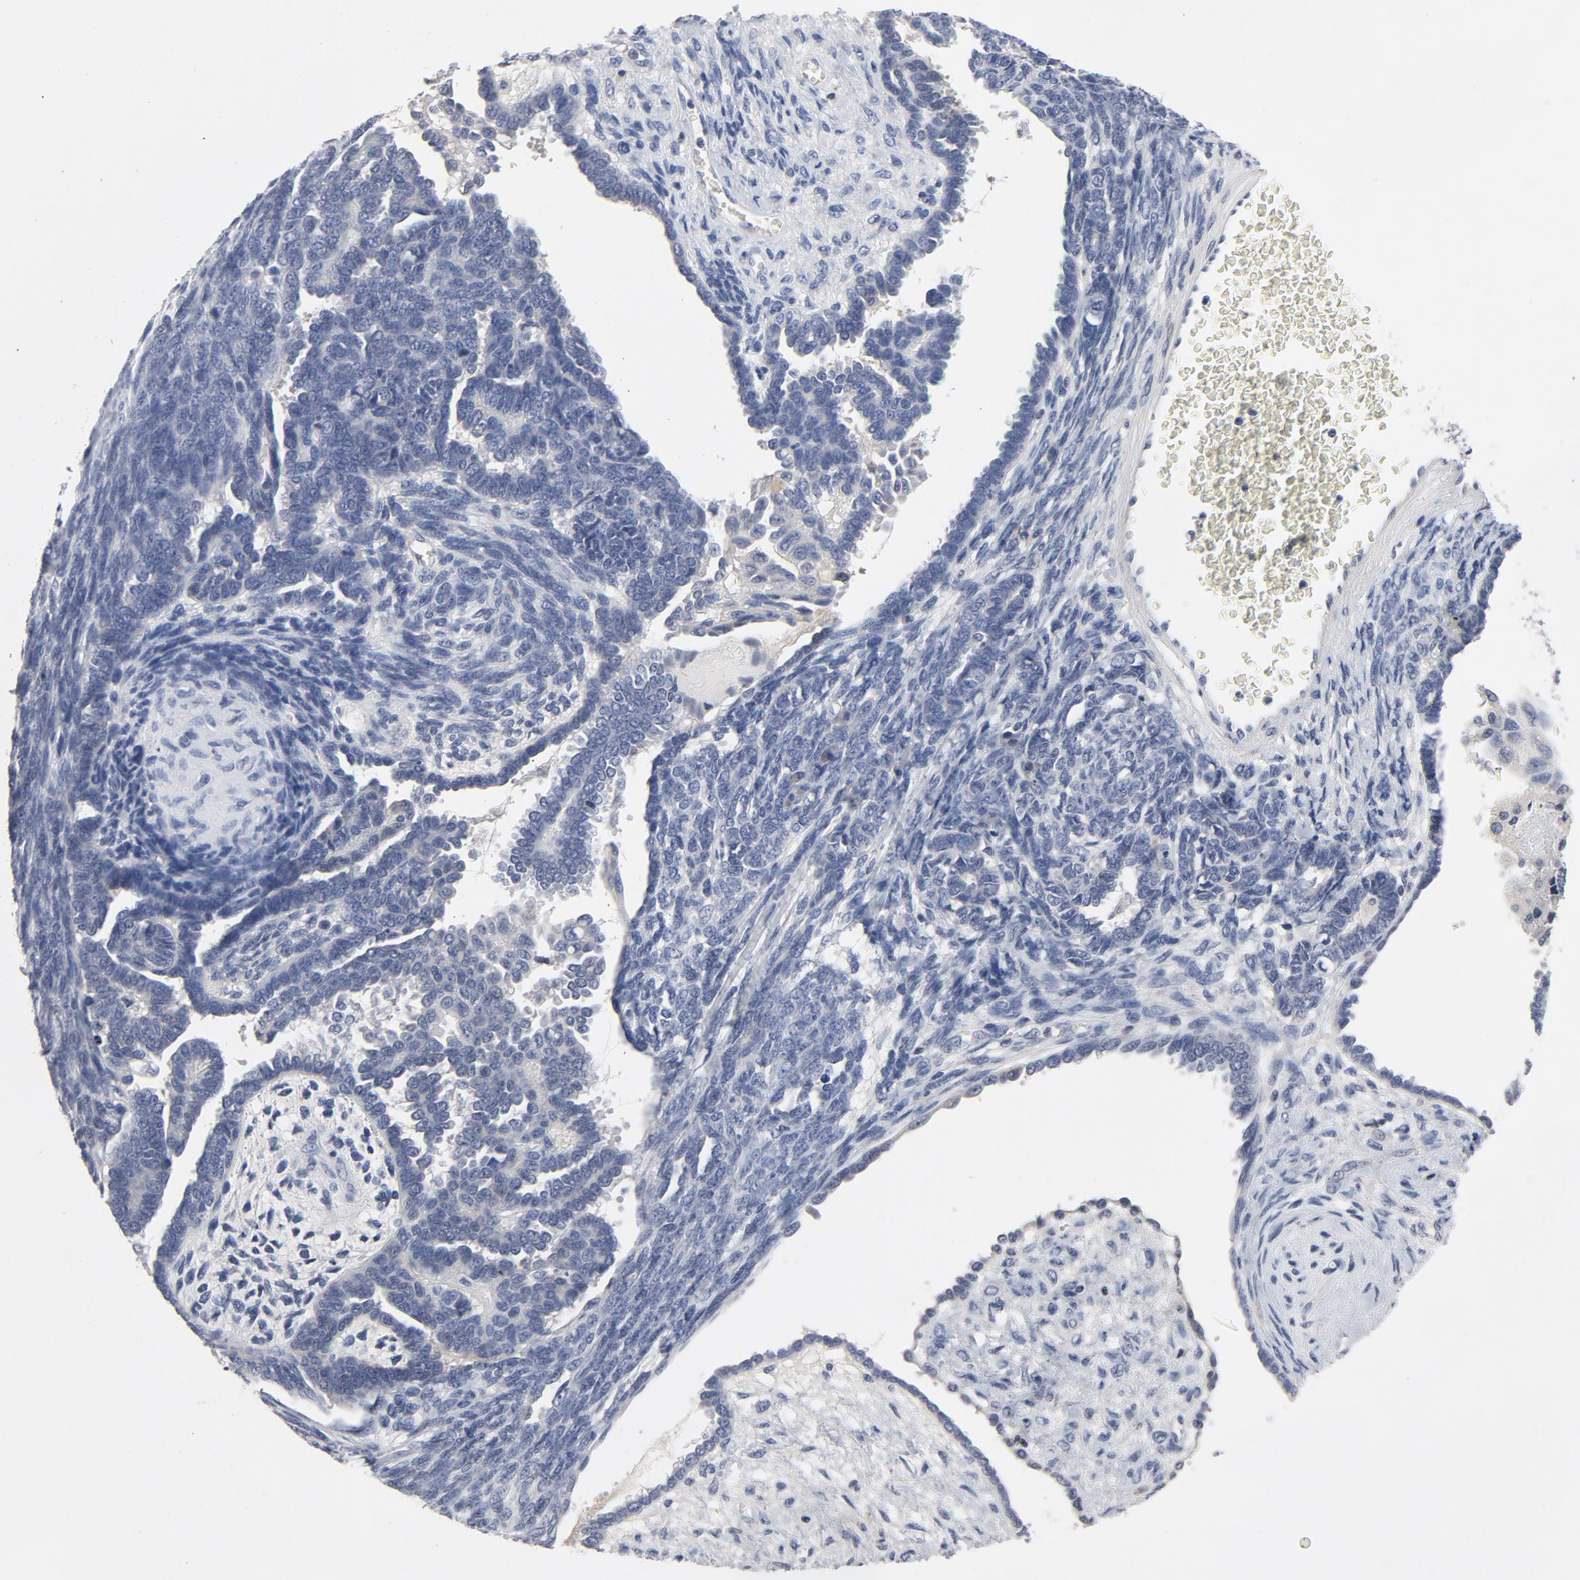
{"staining": {"intensity": "negative", "quantity": "none", "location": "none"}, "tissue": "endometrial cancer", "cell_type": "Tumor cells", "image_type": "cancer", "snomed": [{"axis": "morphology", "description": "Neoplasm, malignant, NOS"}, {"axis": "topography", "description": "Endometrium"}], "caption": "Tumor cells are negative for brown protein staining in malignant neoplasm (endometrial).", "gene": "TCL1A", "patient": {"sex": "female", "age": 74}}